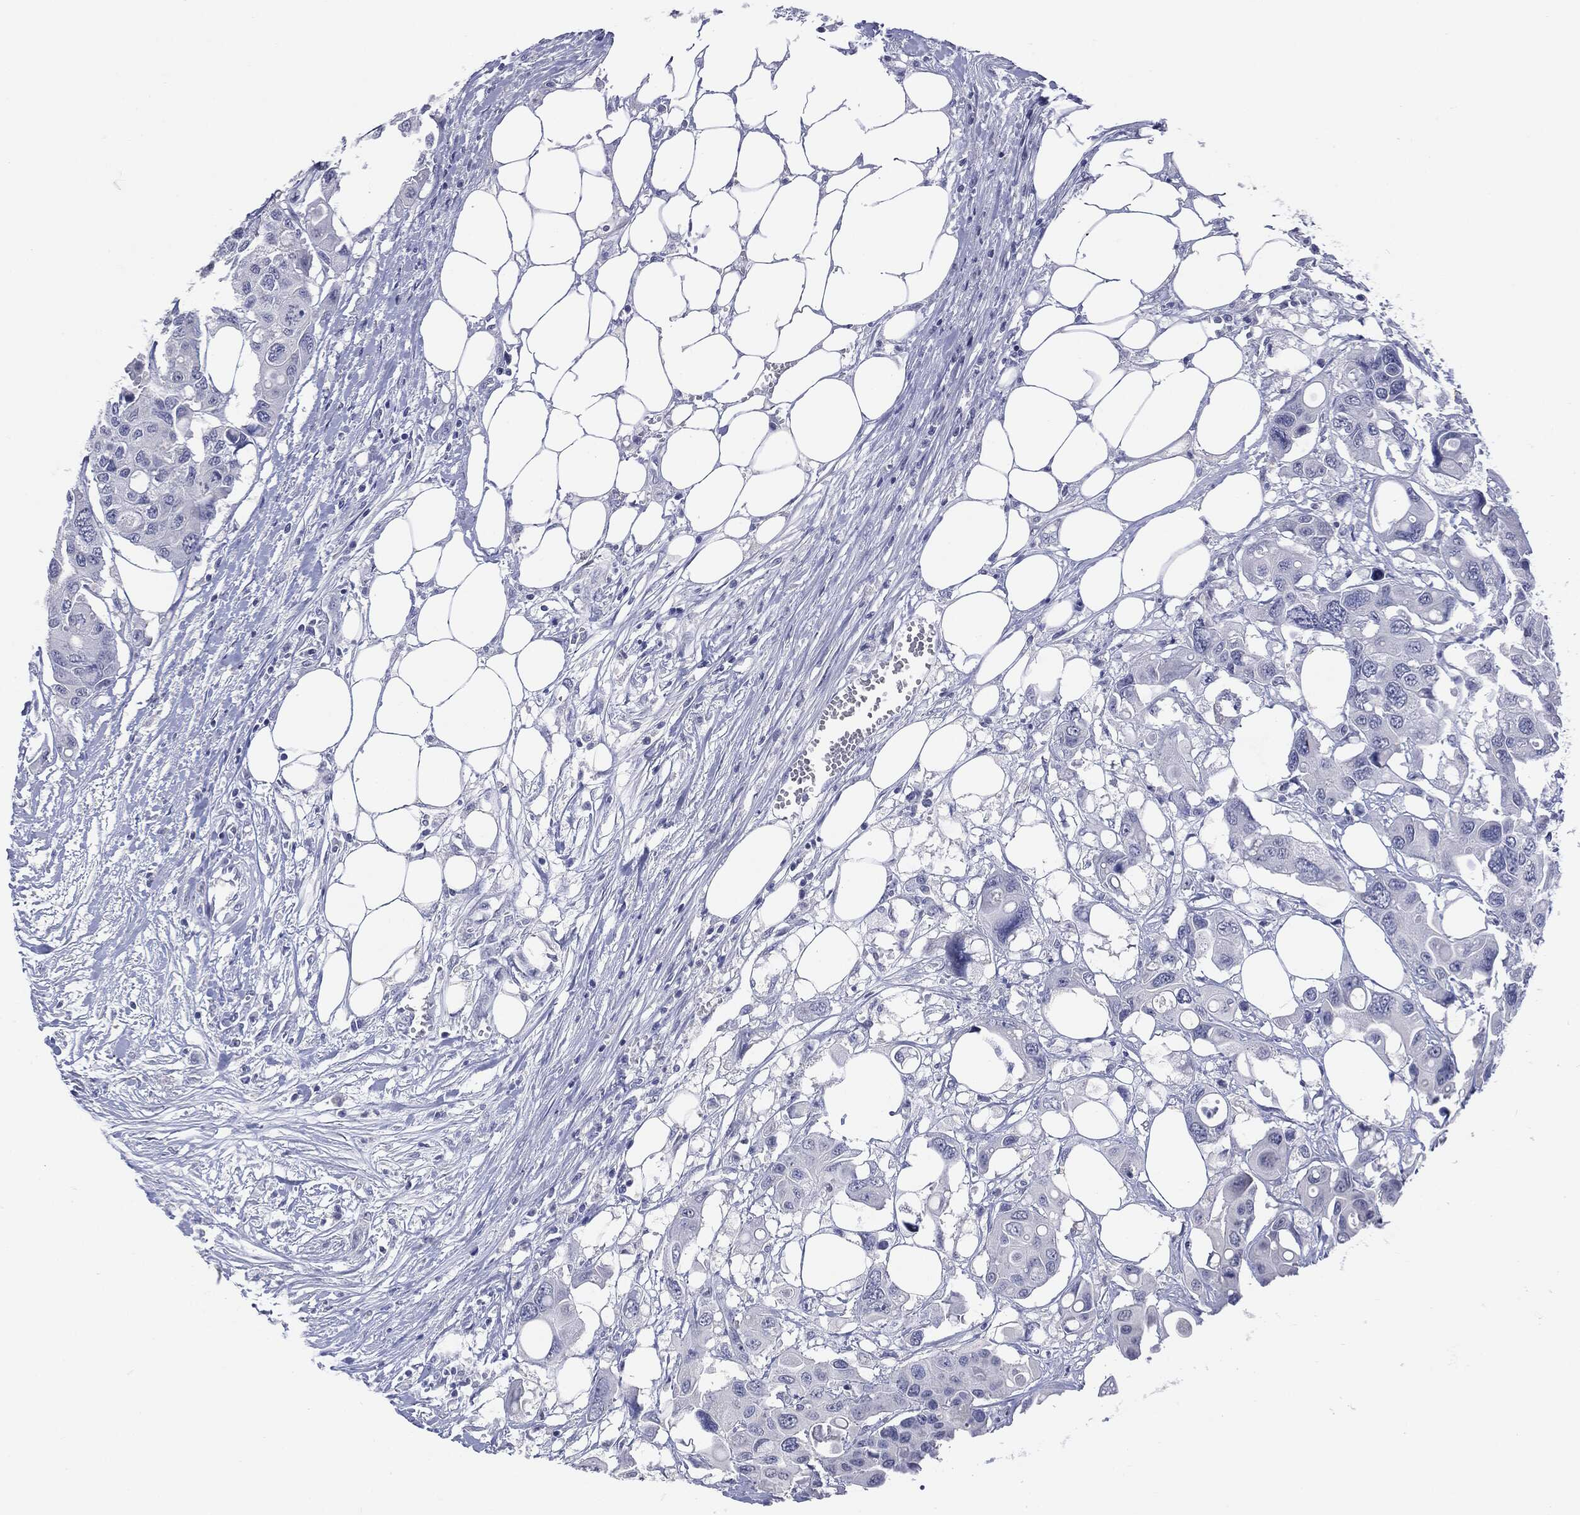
{"staining": {"intensity": "negative", "quantity": "none", "location": "none"}, "tissue": "colorectal cancer", "cell_type": "Tumor cells", "image_type": "cancer", "snomed": [{"axis": "morphology", "description": "Adenocarcinoma, NOS"}, {"axis": "topography", "description": "Colon"}], "caption": "There is no significant positivity in tumor cells of colorectal cancer.", "gene": "TSHB", "patient": {"sex": "male", "age": 77}}